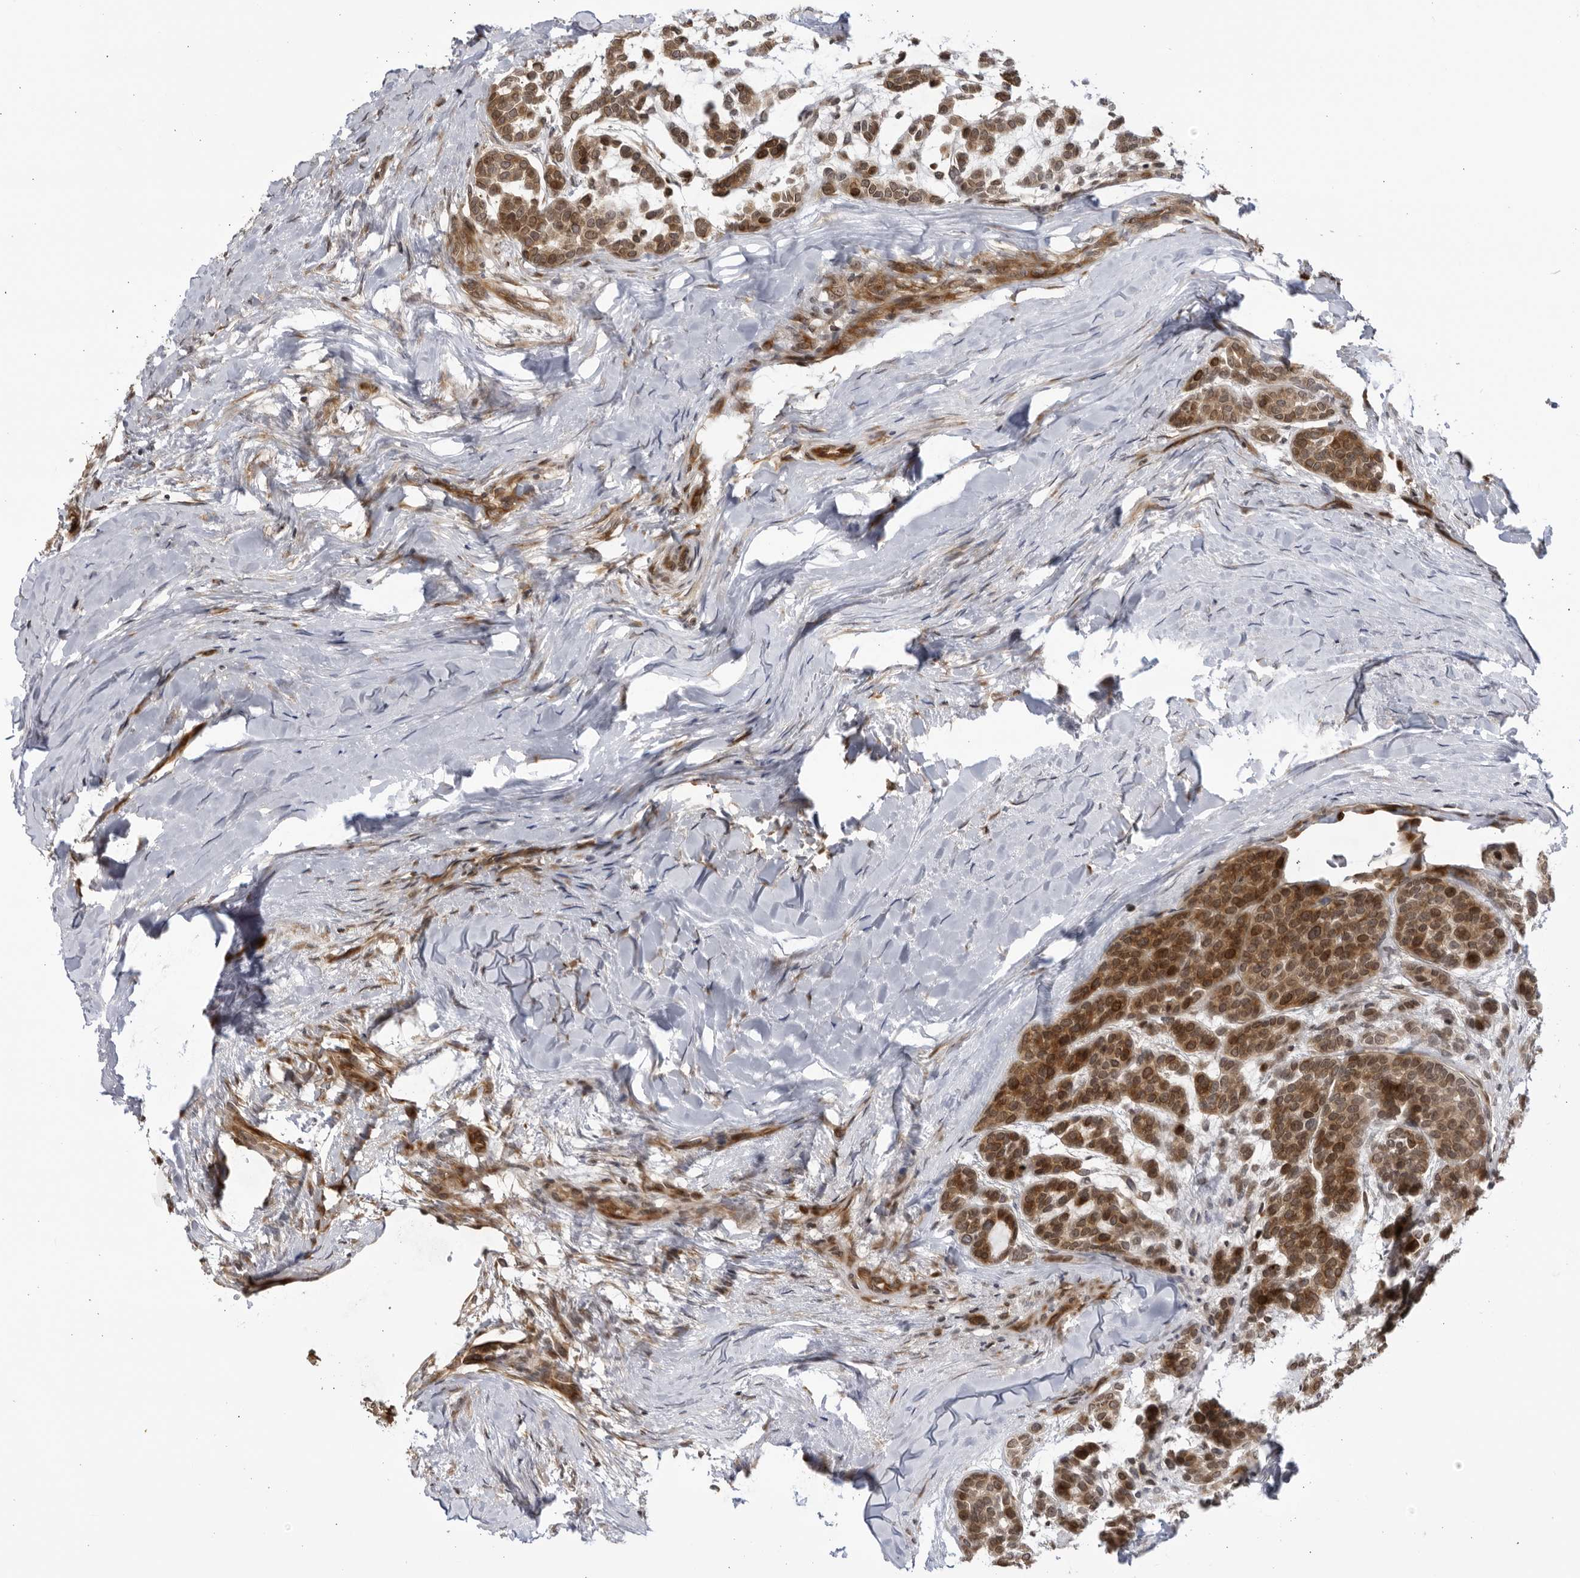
{"staining": {"intensity": "moderate", "quantity": ">75%", "location": "cytoplasmic/membranous,nuclear"}, "tissue": "head and neck cancer", "cell_type": "Tumor cells", "image_type": "cancer", "snomed": [{"axis": "morphology", "description": "Adenocarcinoma, NOS"}, {"axis": "morphology", "description": "Adenoma, NOS"}, {"axis": "topography", "description": "Head-Neck"}], "caption": "Protein staining demonstrates moderate cytoplasmic/membranous and nuclear staining in about >75% of tumor cells in adenocarcinoma (head and neck). Nuclei are stained in blue.", "gene": "CNBD1", "patient": {"sex": "female", "age": 55}}